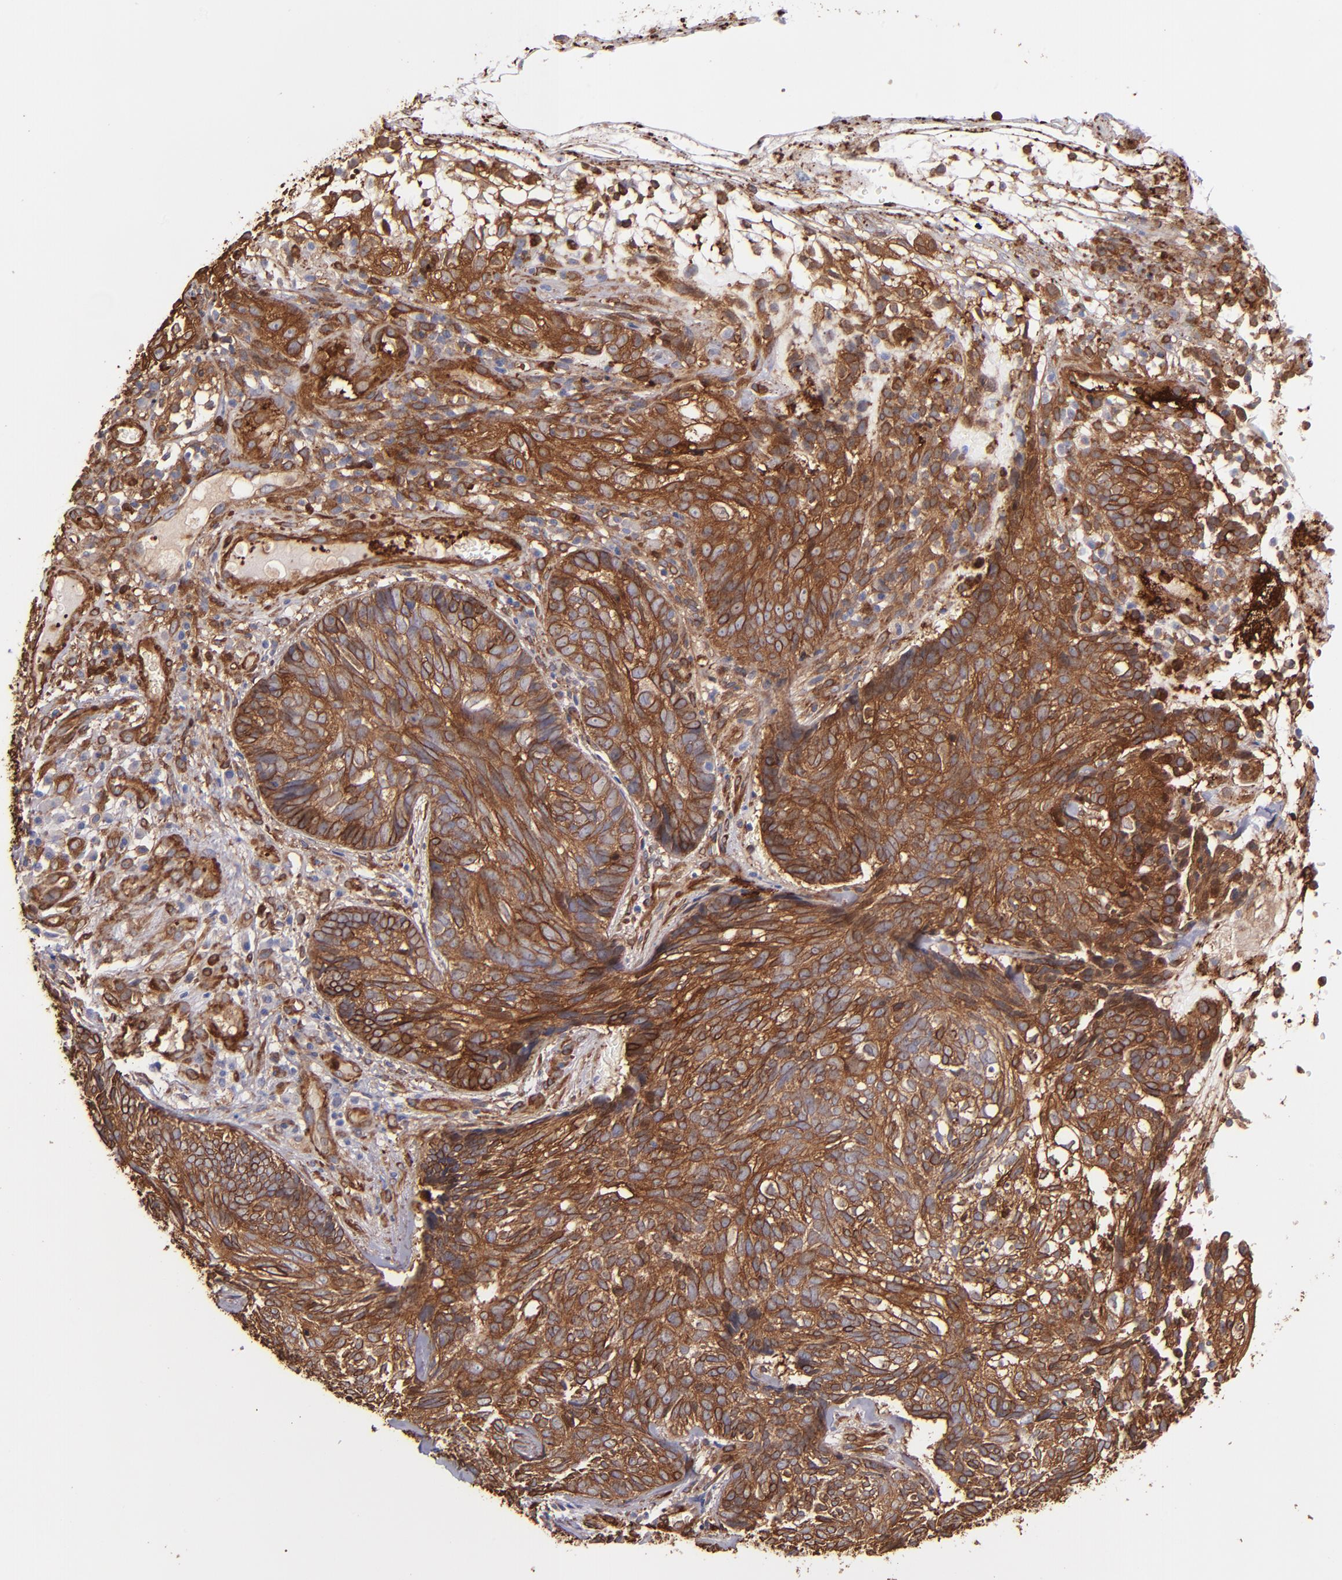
{"staining": {"intensity": "moderate", "quantity": ">75%", "location": "cytoplasmic/membranous"}, "tissue": "skin cancer", "cell_type": "Tumor cells", "image_type": "cancer", "snomed": [{"axis": "morphology", "description": "Basal cell carcinoma"}, {"axis": "topography", "description": "Skin"}], "caption": "A photomicrograph showing moderate cytoplasmic/membranous expression in about >75% of tumor cells in skin cancer, as visualized by brown immunohistochemical staining.", "gene": "VCL", "patient": {"sex": "male", "age": 72}}